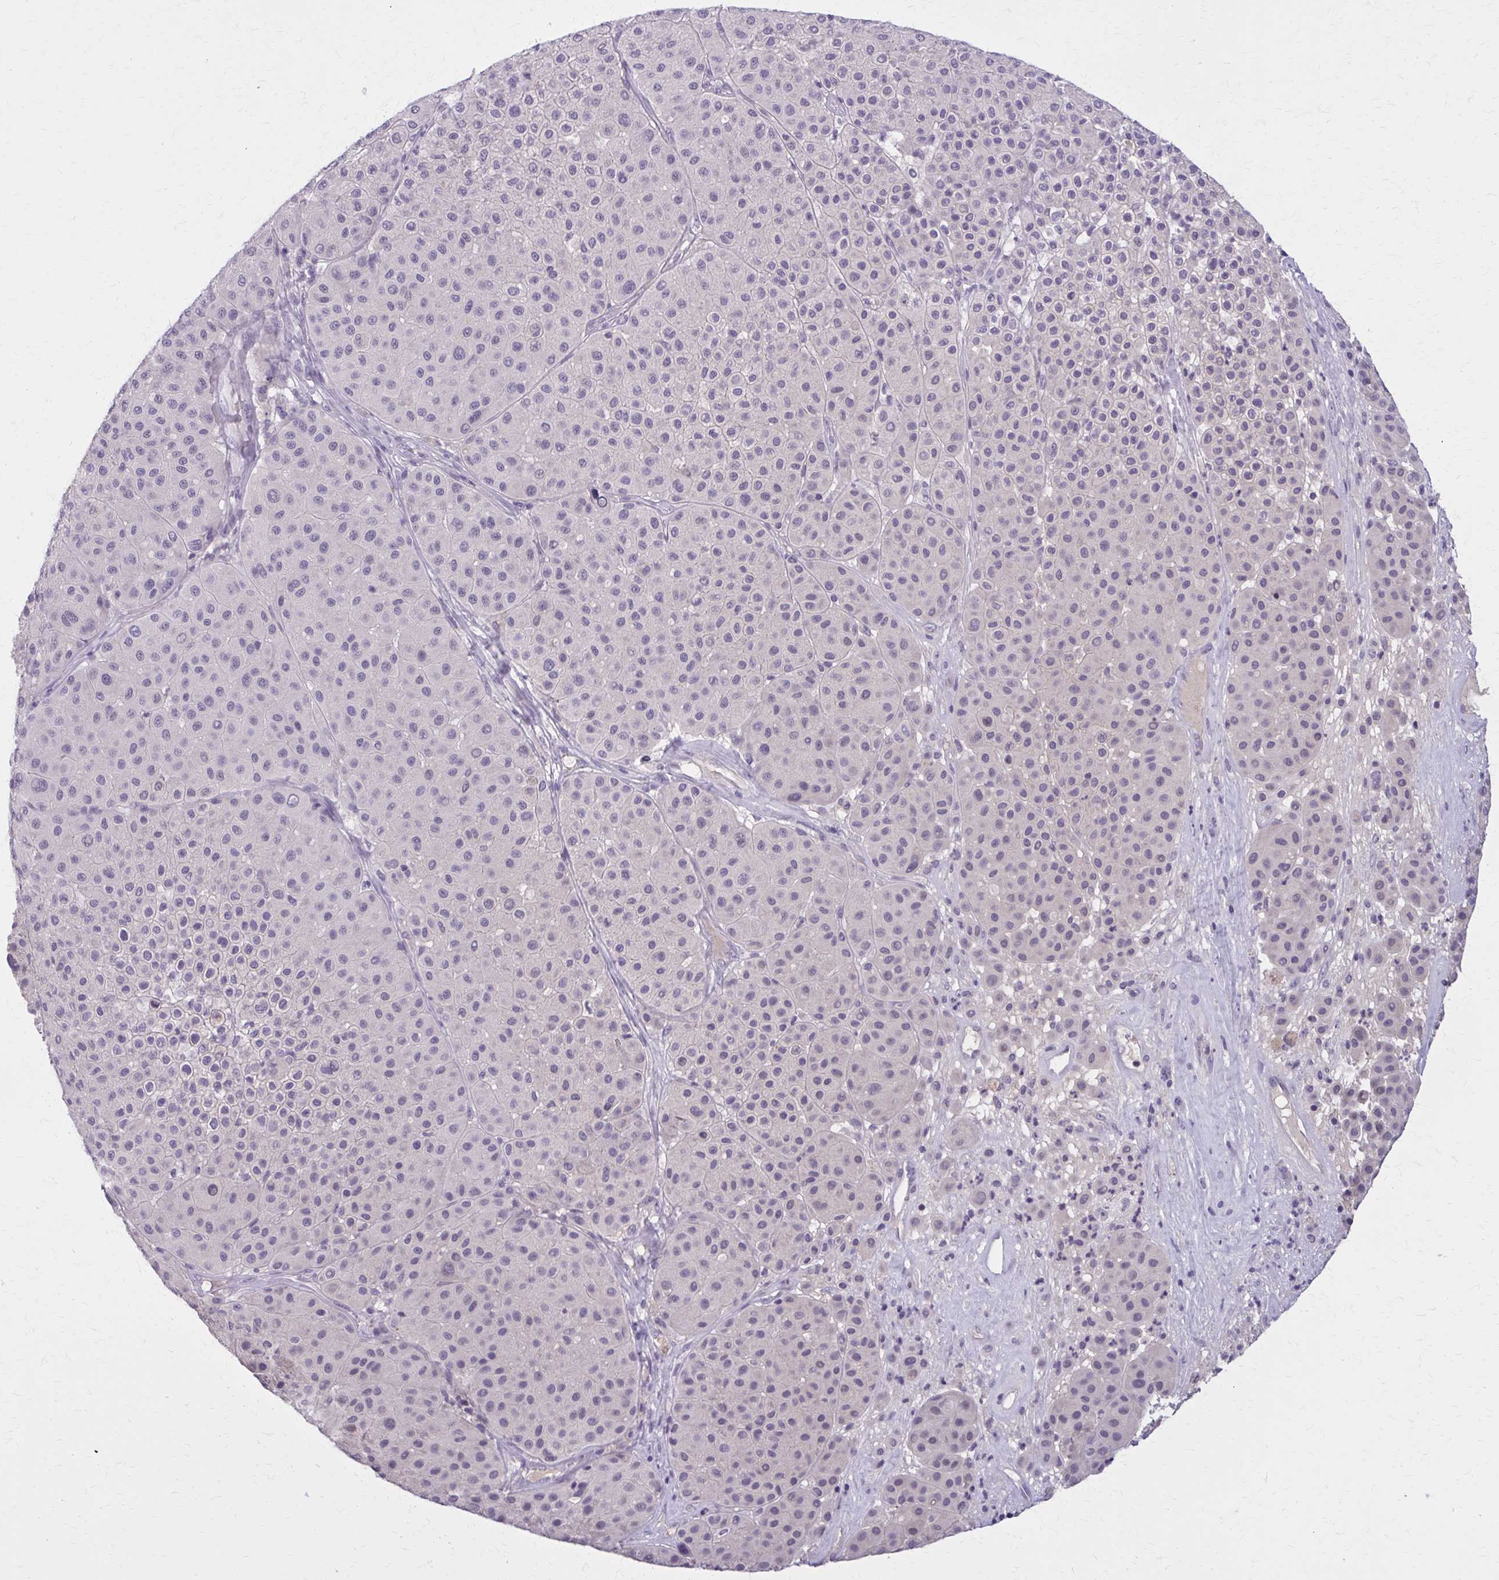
{"staining": {"intensity": "negative", "quantity": "none", "location": "none"}, "tissue": "melanoma", "cell_type": "Tumor cells", "image_type": "cancer", "snomed": [{"axis": "morphology", "description": "Malignant melanoma, Metastatic site"}, {"axis": "topography", "description": "Smooth muscle"}], "caption": "Immunohistochemical staining of melanoma shows no significant expression in tumor cells.", "gene": "OR4A47", "patient": {"sex": "male", "age": 41}}